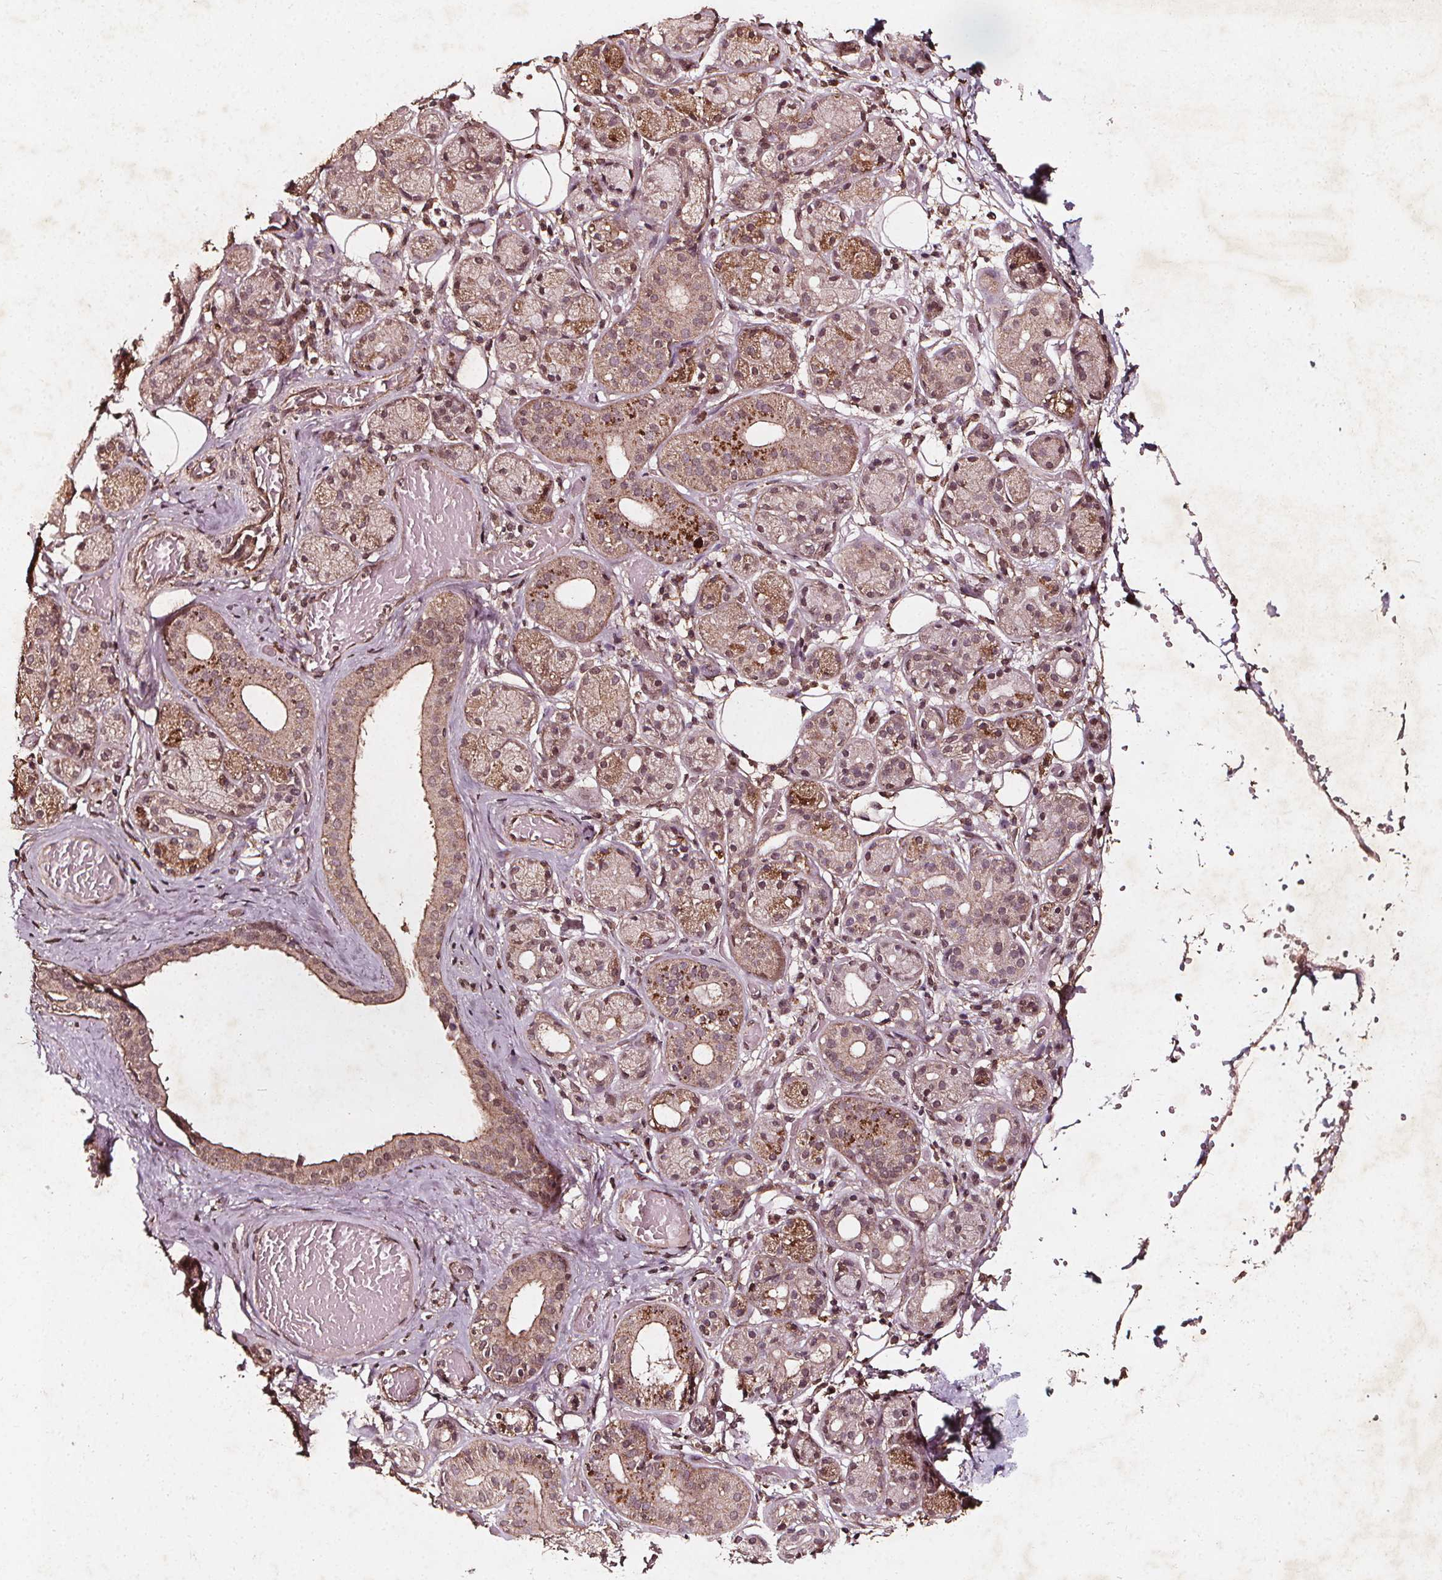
{"staining": {"intensity": "moderate", "quantity": ">75%", "location": "cytoplasmic/membranous,nuclear"}, "tissue": "salivary gland", "cell_type": "Glandular cells", "image_type": "normal", "snomed": [{"axis": "morphology", "description": "Normal tissue, NOS"}, {"axis": "topography", "description": "Salivary gland"}, {"axis": "topography", "description": "Peripheral nerve tissue"}], "caption": "Protein expression analysis of benign human salivary gland reveals moderate cytoplasmic/membranous,nuclear positivity in about >75% of glandular cells.", "gene": "ABCA1", "patient": {"sex": "male", "age": 71}}